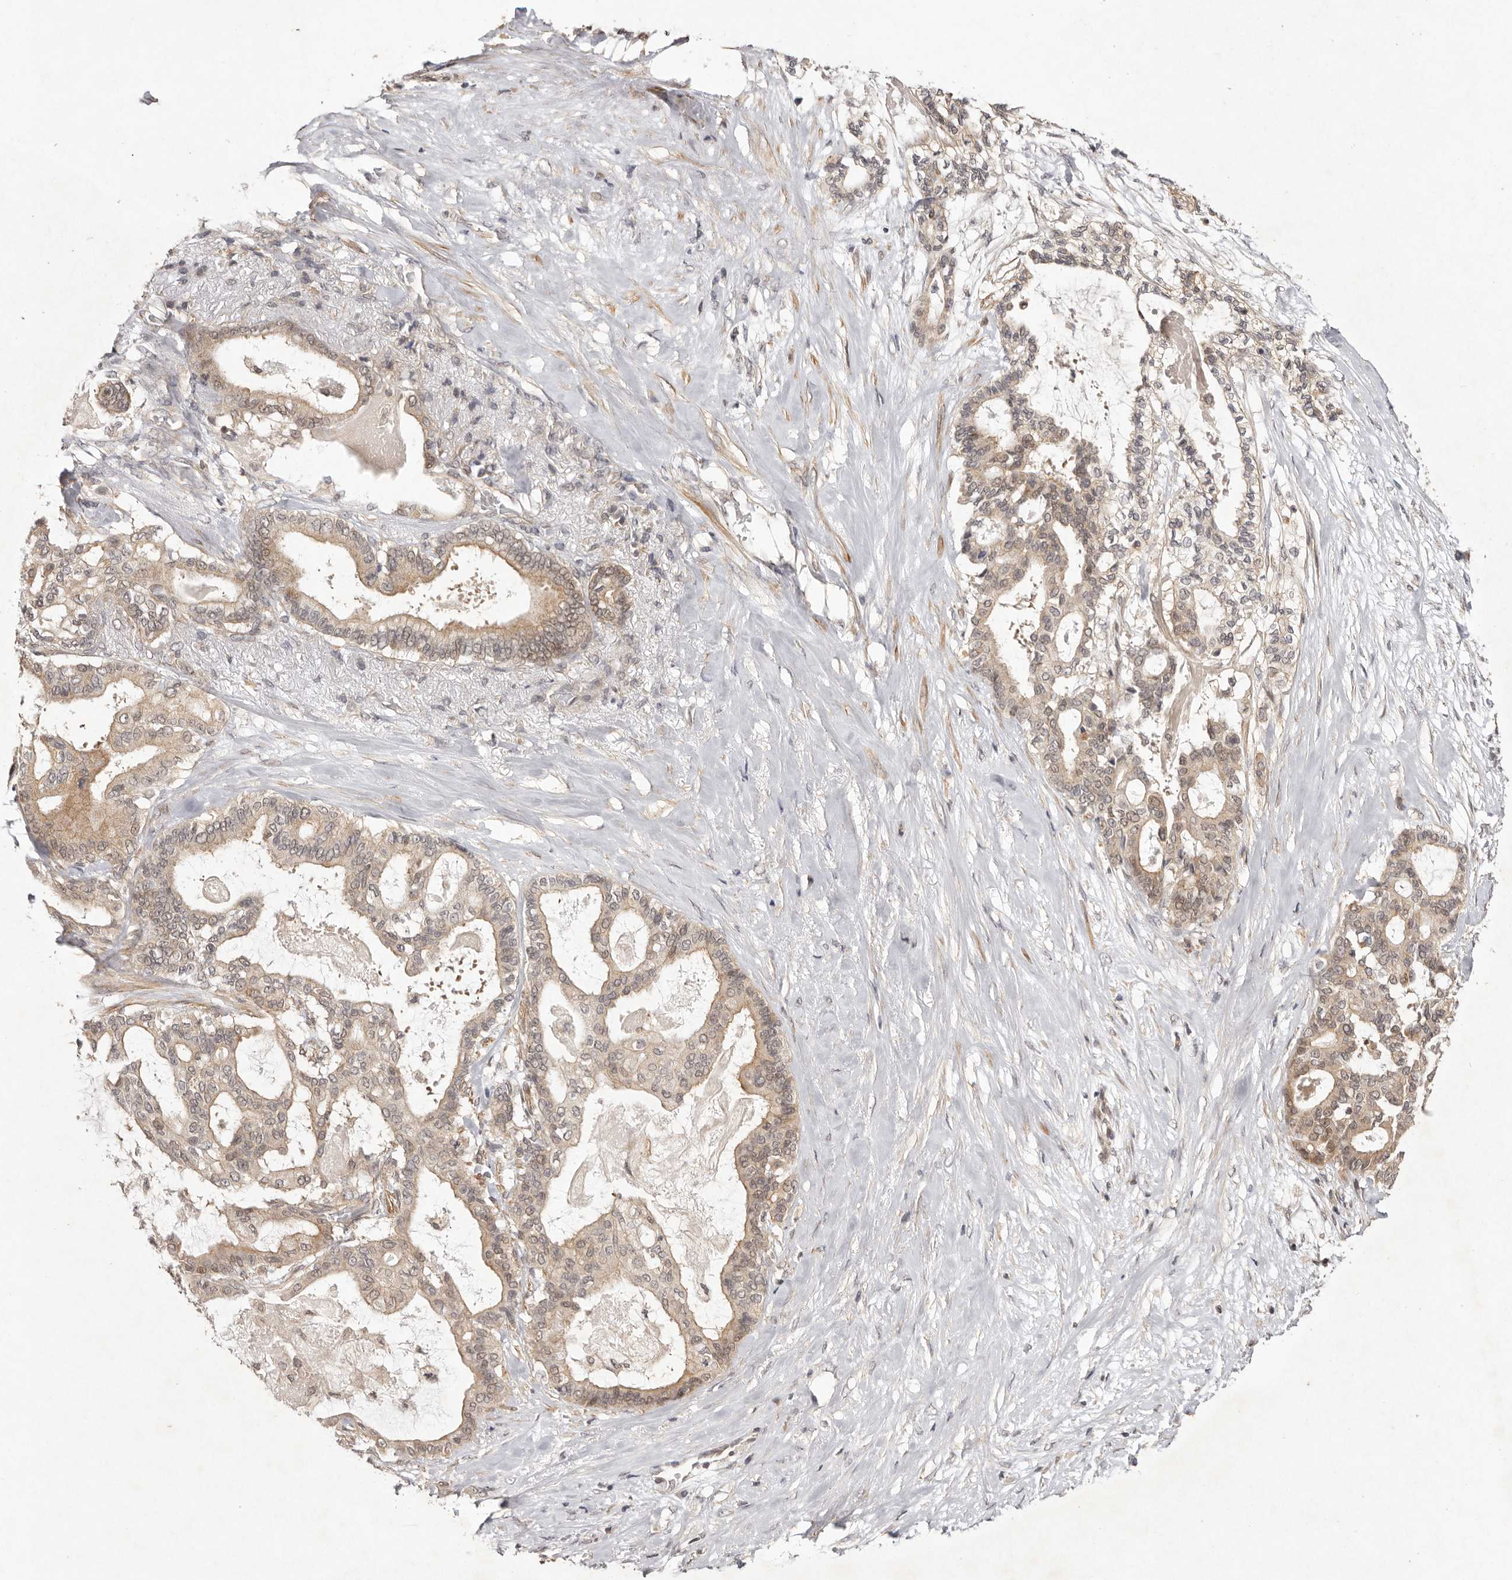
{"staining": {"intensity": "moderate", "quantity": ">75%", "location": "cytoplasmic/membranous,nuclear"}, "tissue": "pancreatic cancer", "cell_type": "Tumor cells", "image_type": "cancer", "snomed": [{"axis": "morphology", "description": "Adenocarcinoma, NOS"}, {"axis": "topography", "description": "Pancreas"}], "caption": "A brown stain highlights moderate cytoplasmic/membranous and nuclear expression of a protein in human pancreatic adenocarcinoma tumor cells.", "gene": "BUD31", "patient": {"sex": "male", "age": 63}}